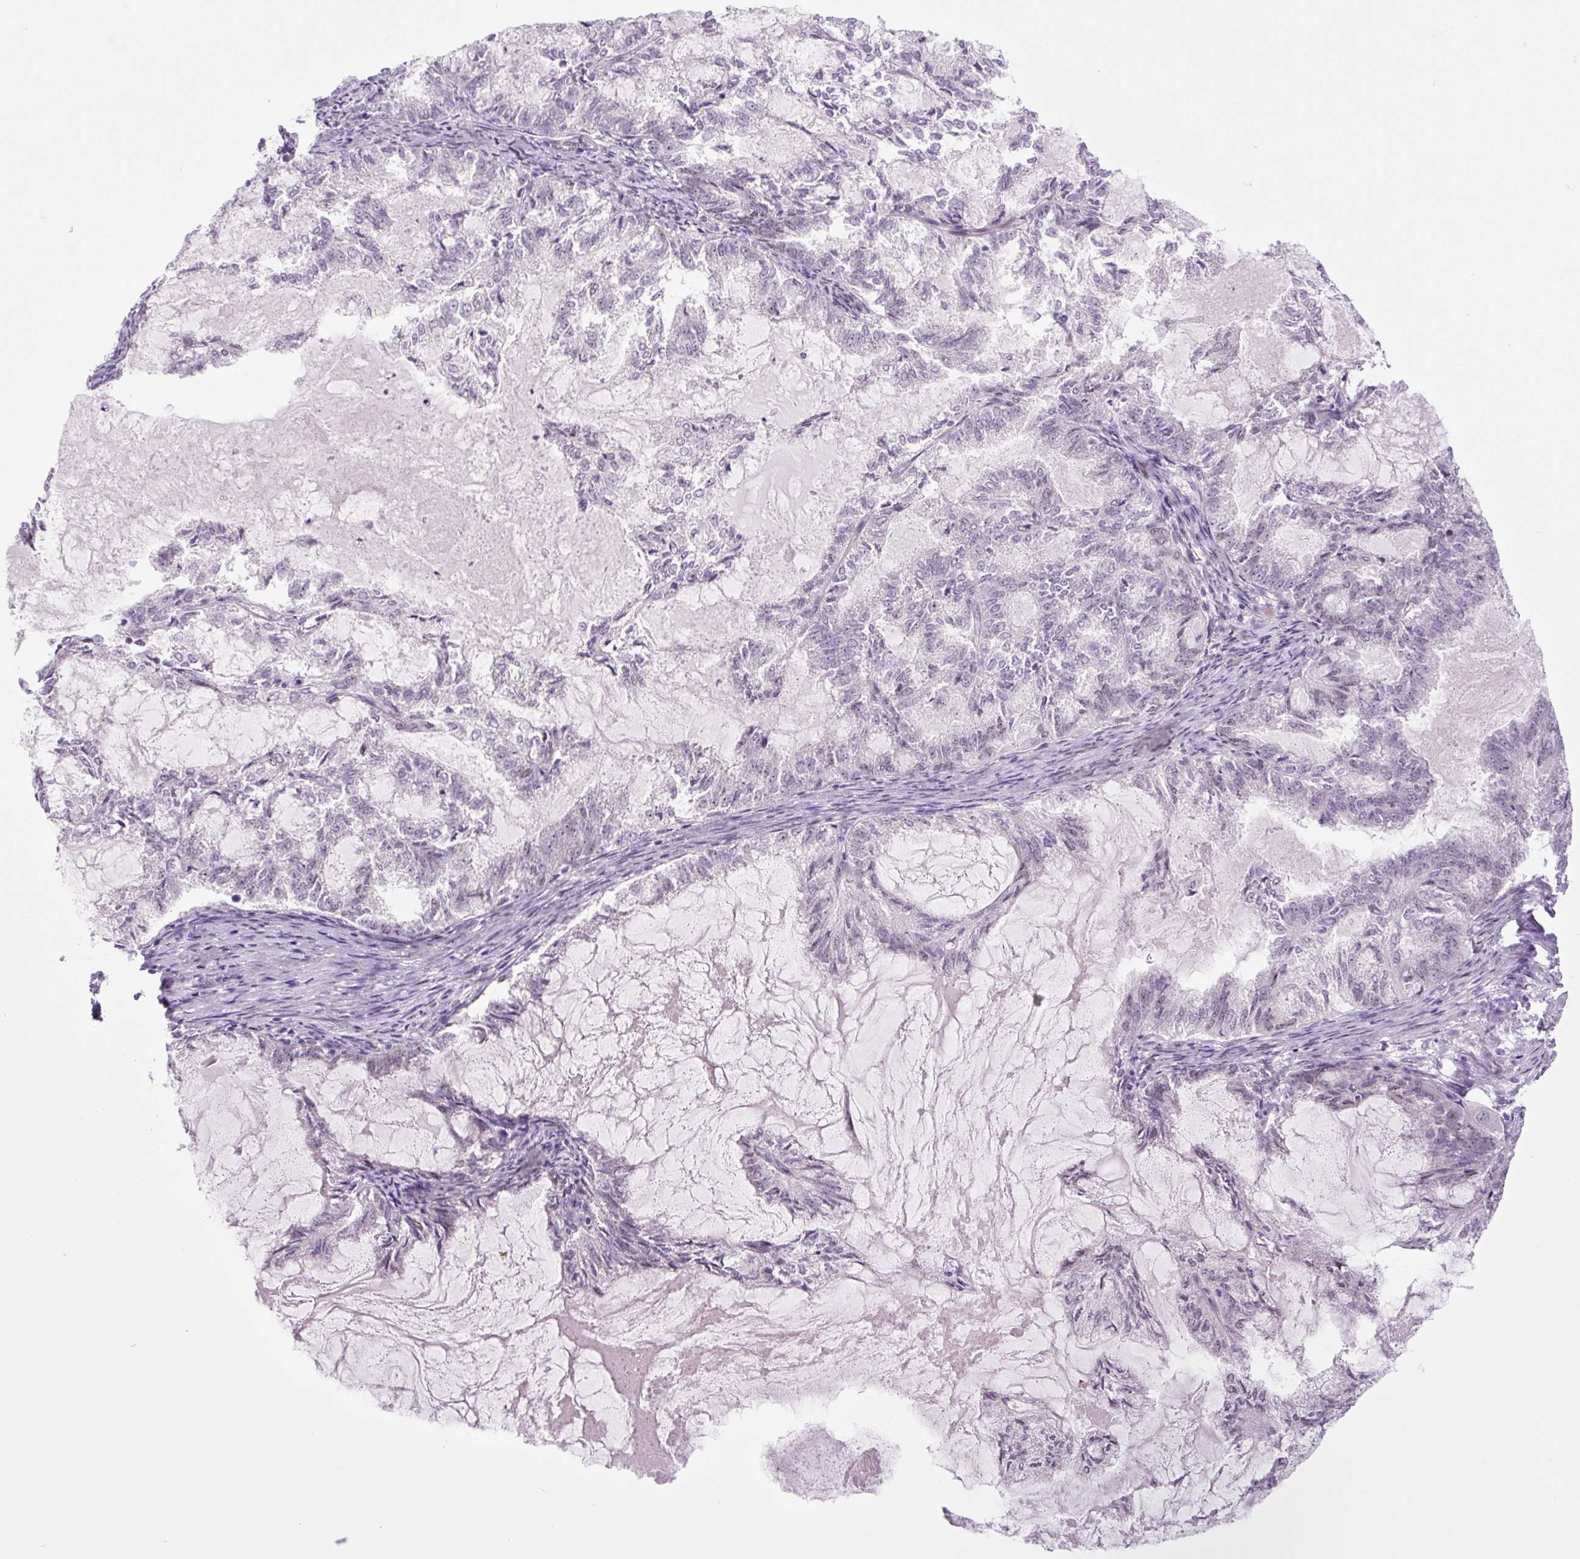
{"staining": {"intensity": "negative", "quantity": "none", "location": "none"}, "tissue": "endometrial cancer", "cell_type": "Tumor cells", "image_type": "cancer", "snomed": [{"axis": "morphology", "description": "Adenocarcinoma, NOS"}, {"axis": "topography", "description": "Endometrium"}], "caption": "Endometrial cancer was stained to show a protein in brown. There is no significant staining in tumor cells.", "gene": "RRS1", "patient": {"sex": "female", "age": 86}}